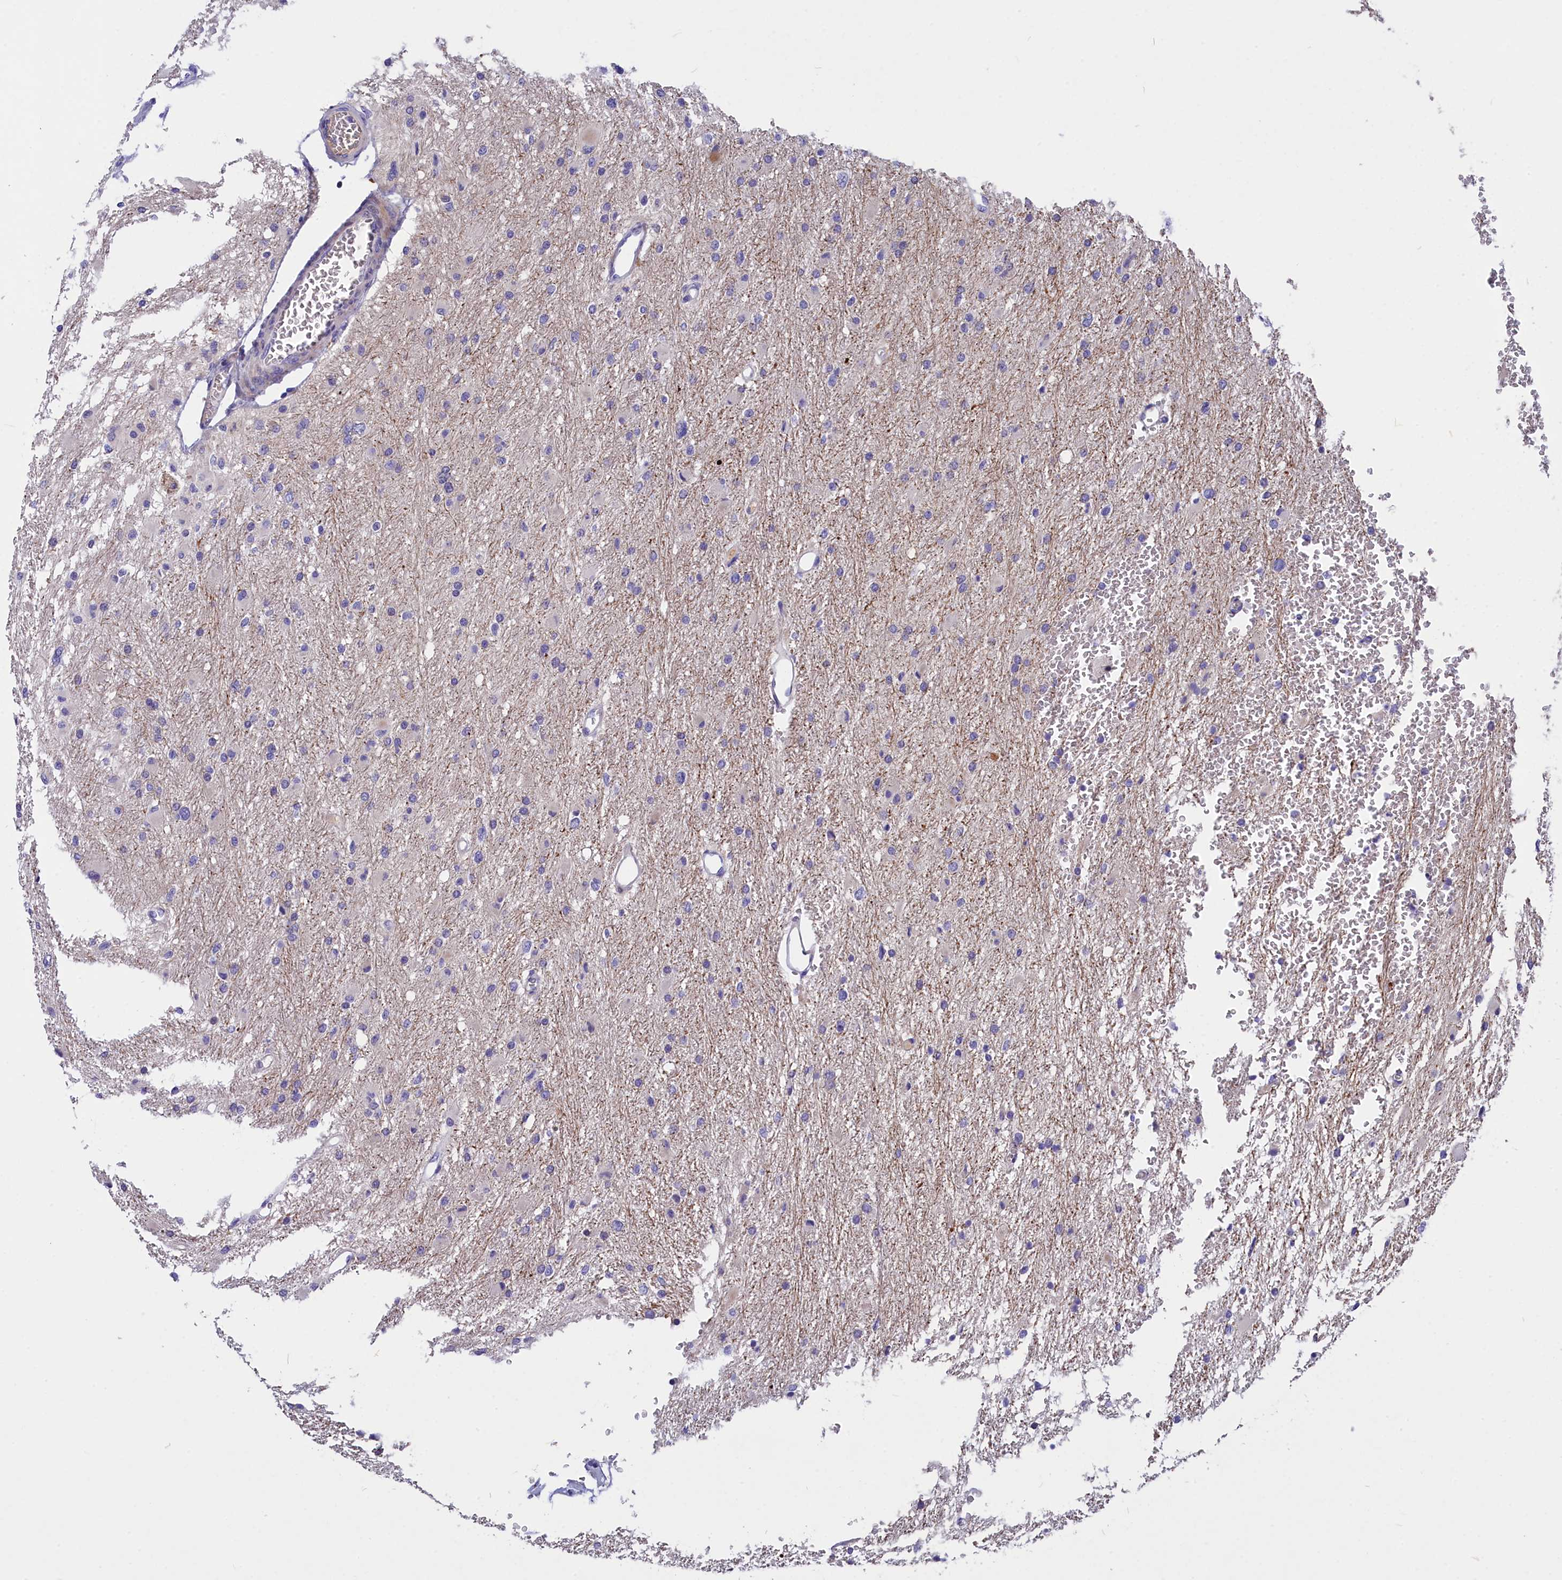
{"staining": {"intensity": "negative", "quantity": "none", "location": "none"}, "tissue": "glioma", "cell_type": "Tumor cells", "image_type": "cancer", "snomed": [{"axis": "morphology", "description": "Glioma, malignant, High grade"}, {"axis": "topography", "description": "Cerebral cortex"}], "caption": "There is no significant positivity in tumor cells of high-grade glioma (malignant).", "gene": "NKPD1", "patient": {"sex": "female", "age": 36}}